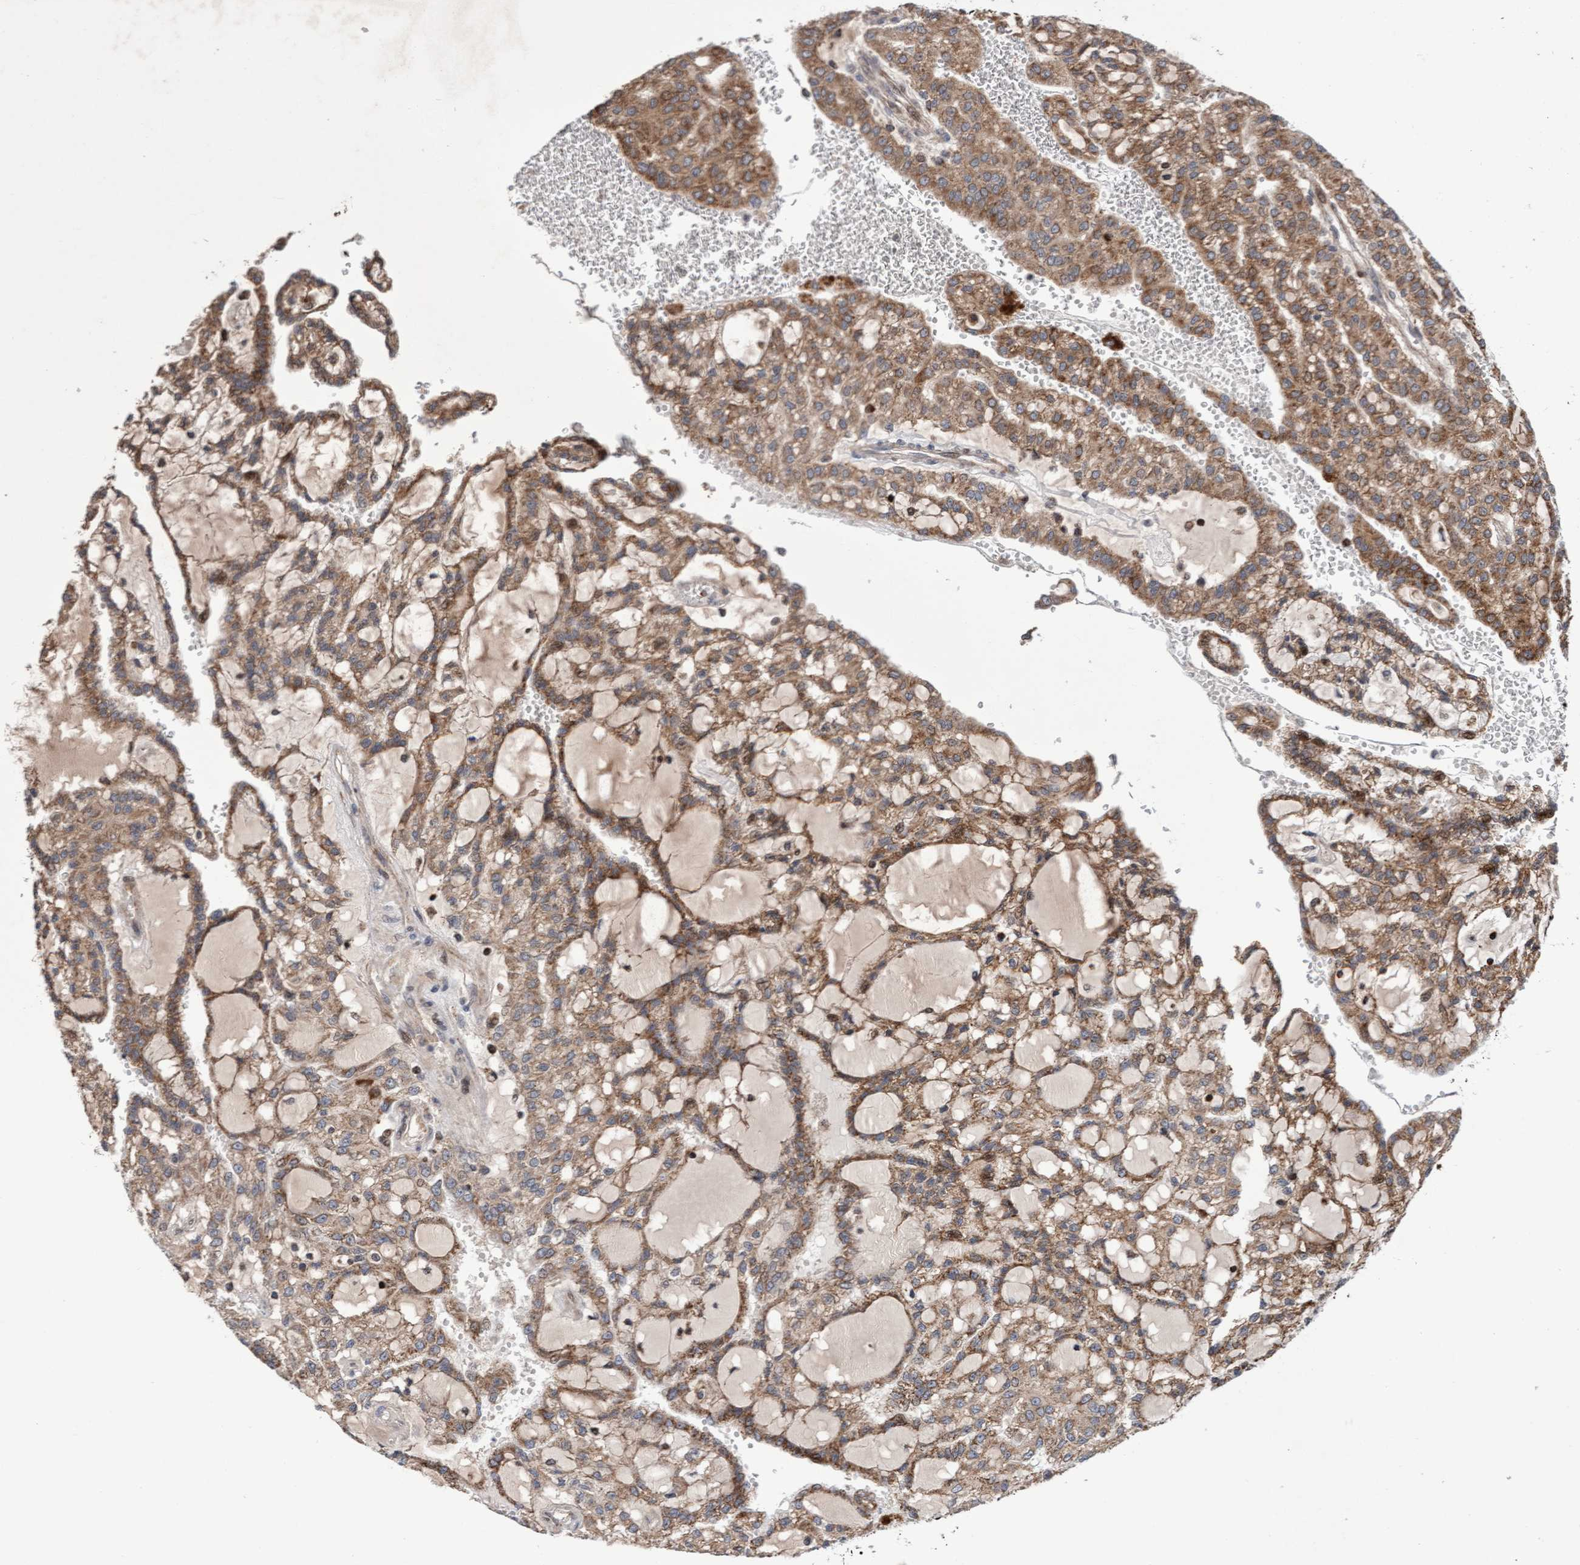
{"staining": {"intensity": "moderate", "quantity": ">75%", "location": "cytoplasmic/membranous"}, "tissue": "renal cancer", "cell_type": "Tumor cells", "image_type": "cancer", "snomed": [{"axis": "morphology", "description": "Adenocarcinoma, NOS"}, {"axis": "topography", "description": "Kidney"}], "caption": "Protein expression analysis of human renal cancer reveals moderate cytoplasmic/membranous positivity in approximately >75% of tumor cells.", "gene": "PECR", "patient": {"sex": "male", "age": 63}}